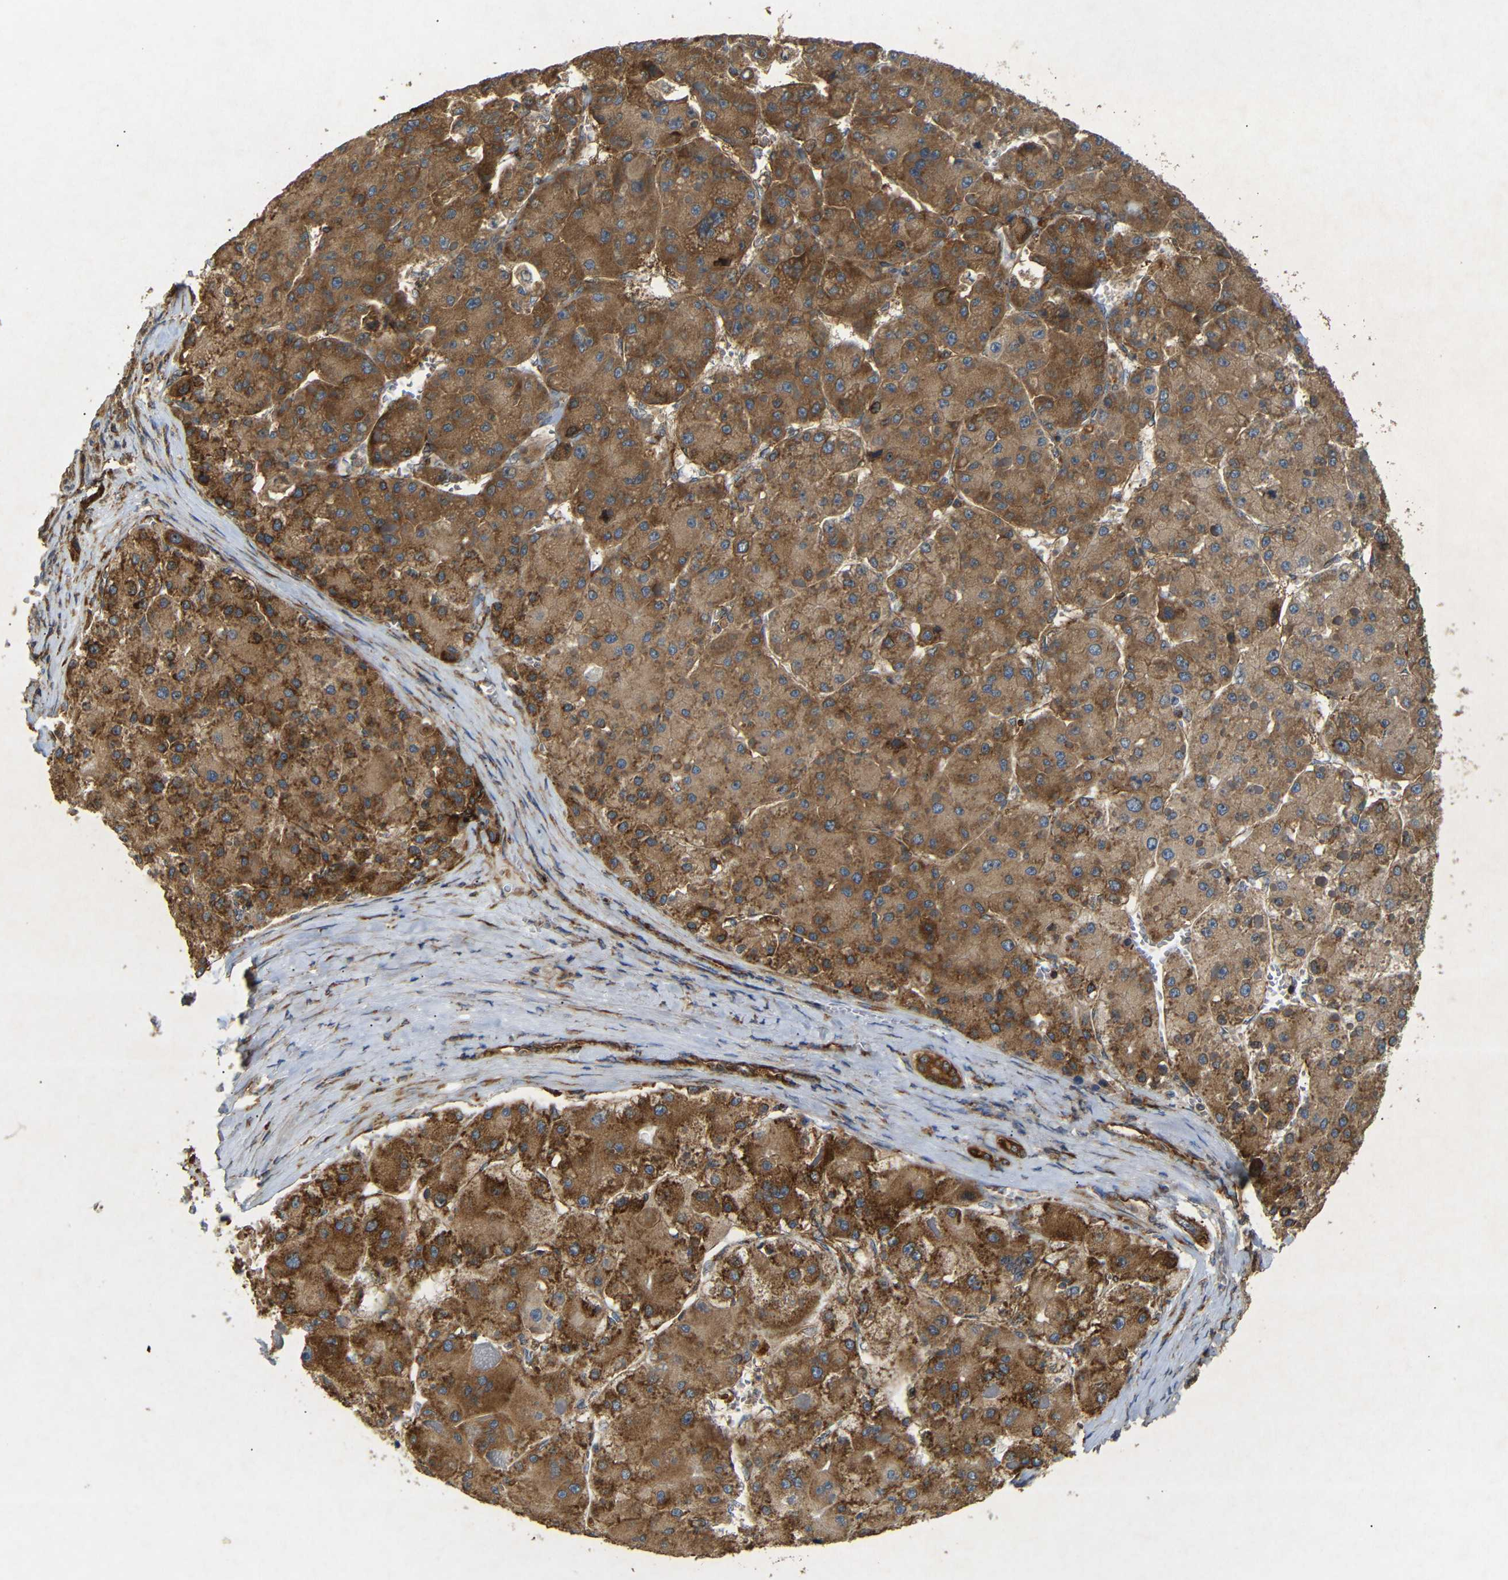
{"staining": {"intensity": "strong", "quantity": ">75%", "location": "cytoplasmic/membranous"}, "tissue": "liver cancer", "cell_type": "Tumor cells", "image_type": "cancer", "snomed": [{"axis": "morphology", "description": "Carcinoma, Hepatocellular, NOS"}, {"axis": "topography", "description": "Liver"}], "caption": "Tumor cells reveal high levels of strong cytoplasmic/membranous positivity in about >75% of cells in liver cancer (hepatocellular carcinoma).", "gene": "BTF3", "patient": {"sex": "female", "age": 73}}